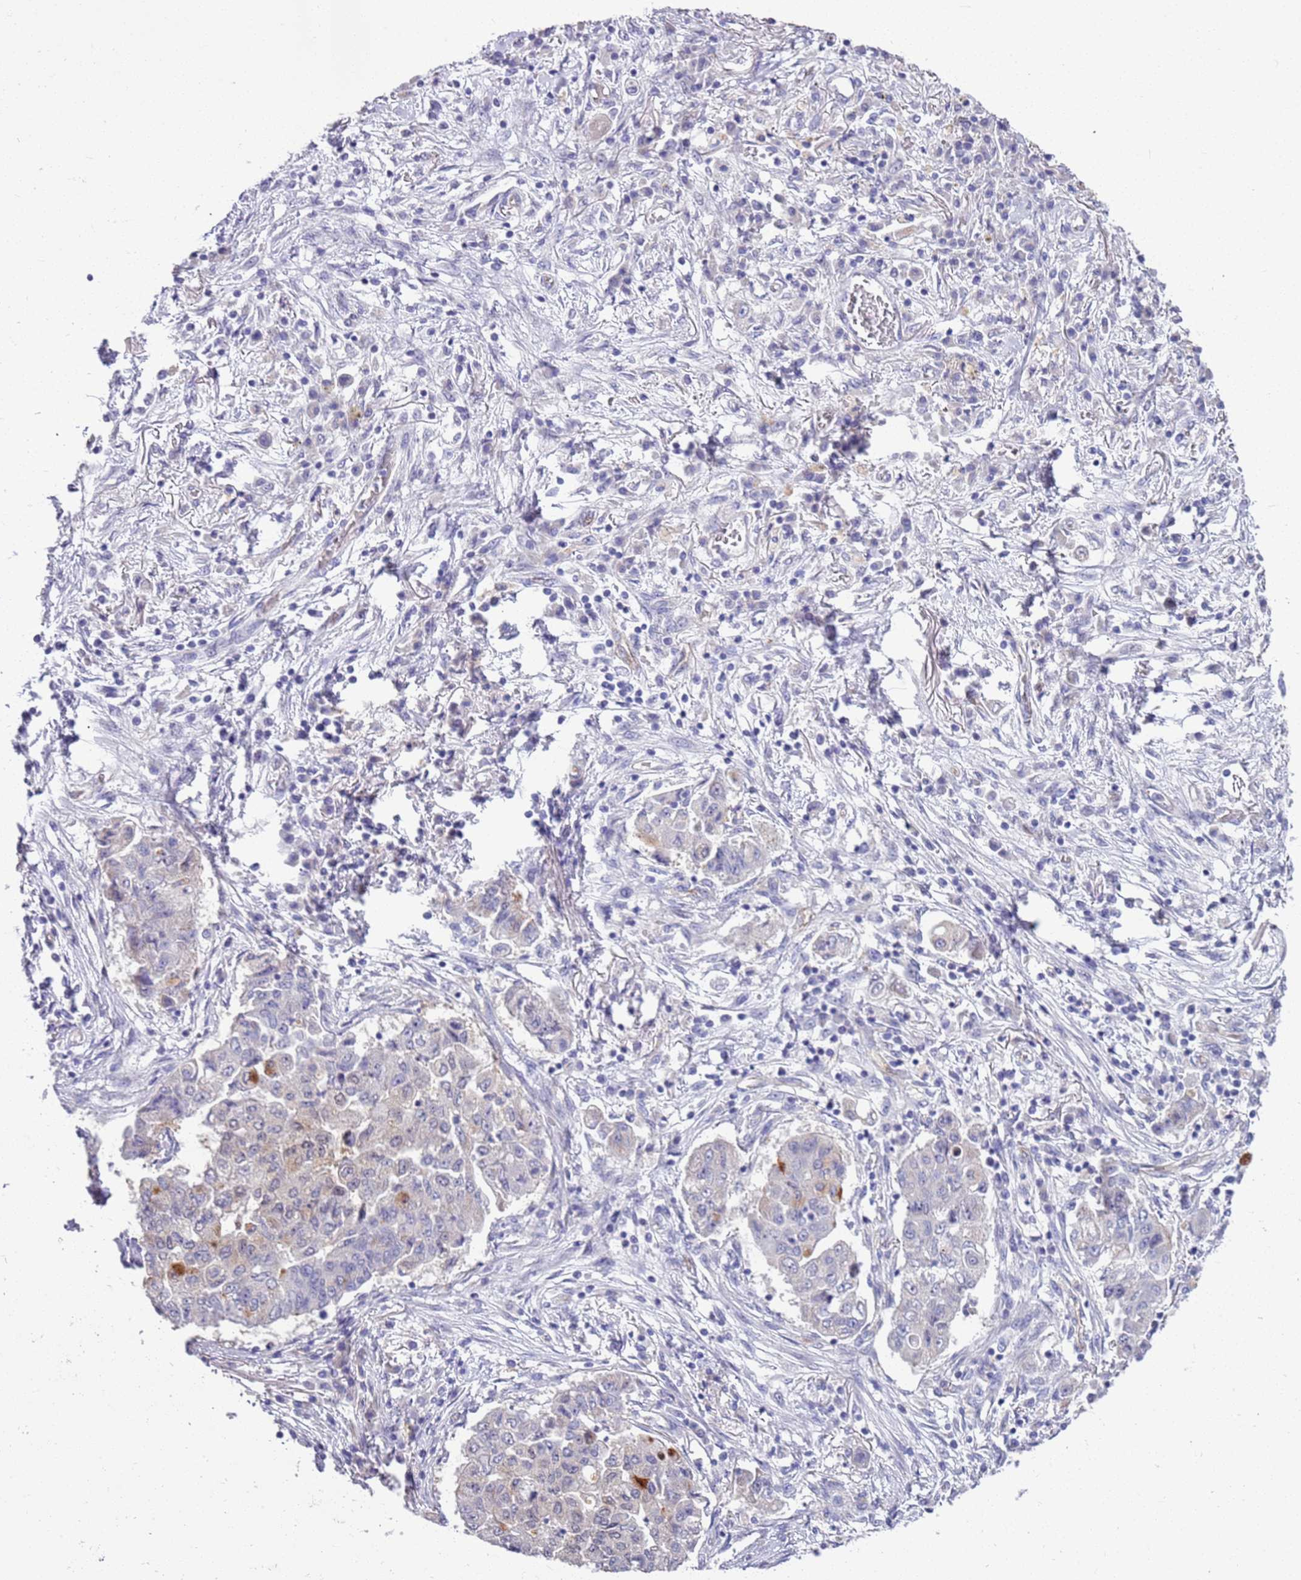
{"staining": {"intensity": "weak", "quantity": "<25%", "location": "cytoplasmic/membranous"}, "tissue": "lung cancer", "cell_type": "Tumor cells", "image_type": "cancer", "snomed": [{"axis": "morphology", "description": "Squamous cell carcinoma, NOS"}, {"axis": "topography", "description": "Lung"}], "caption": "Tumor cells show no significant positivity in squamous cell carcinoma (lung).", "gene": "BRMS1L", "patient": {"sex": "male", "age": 74}}